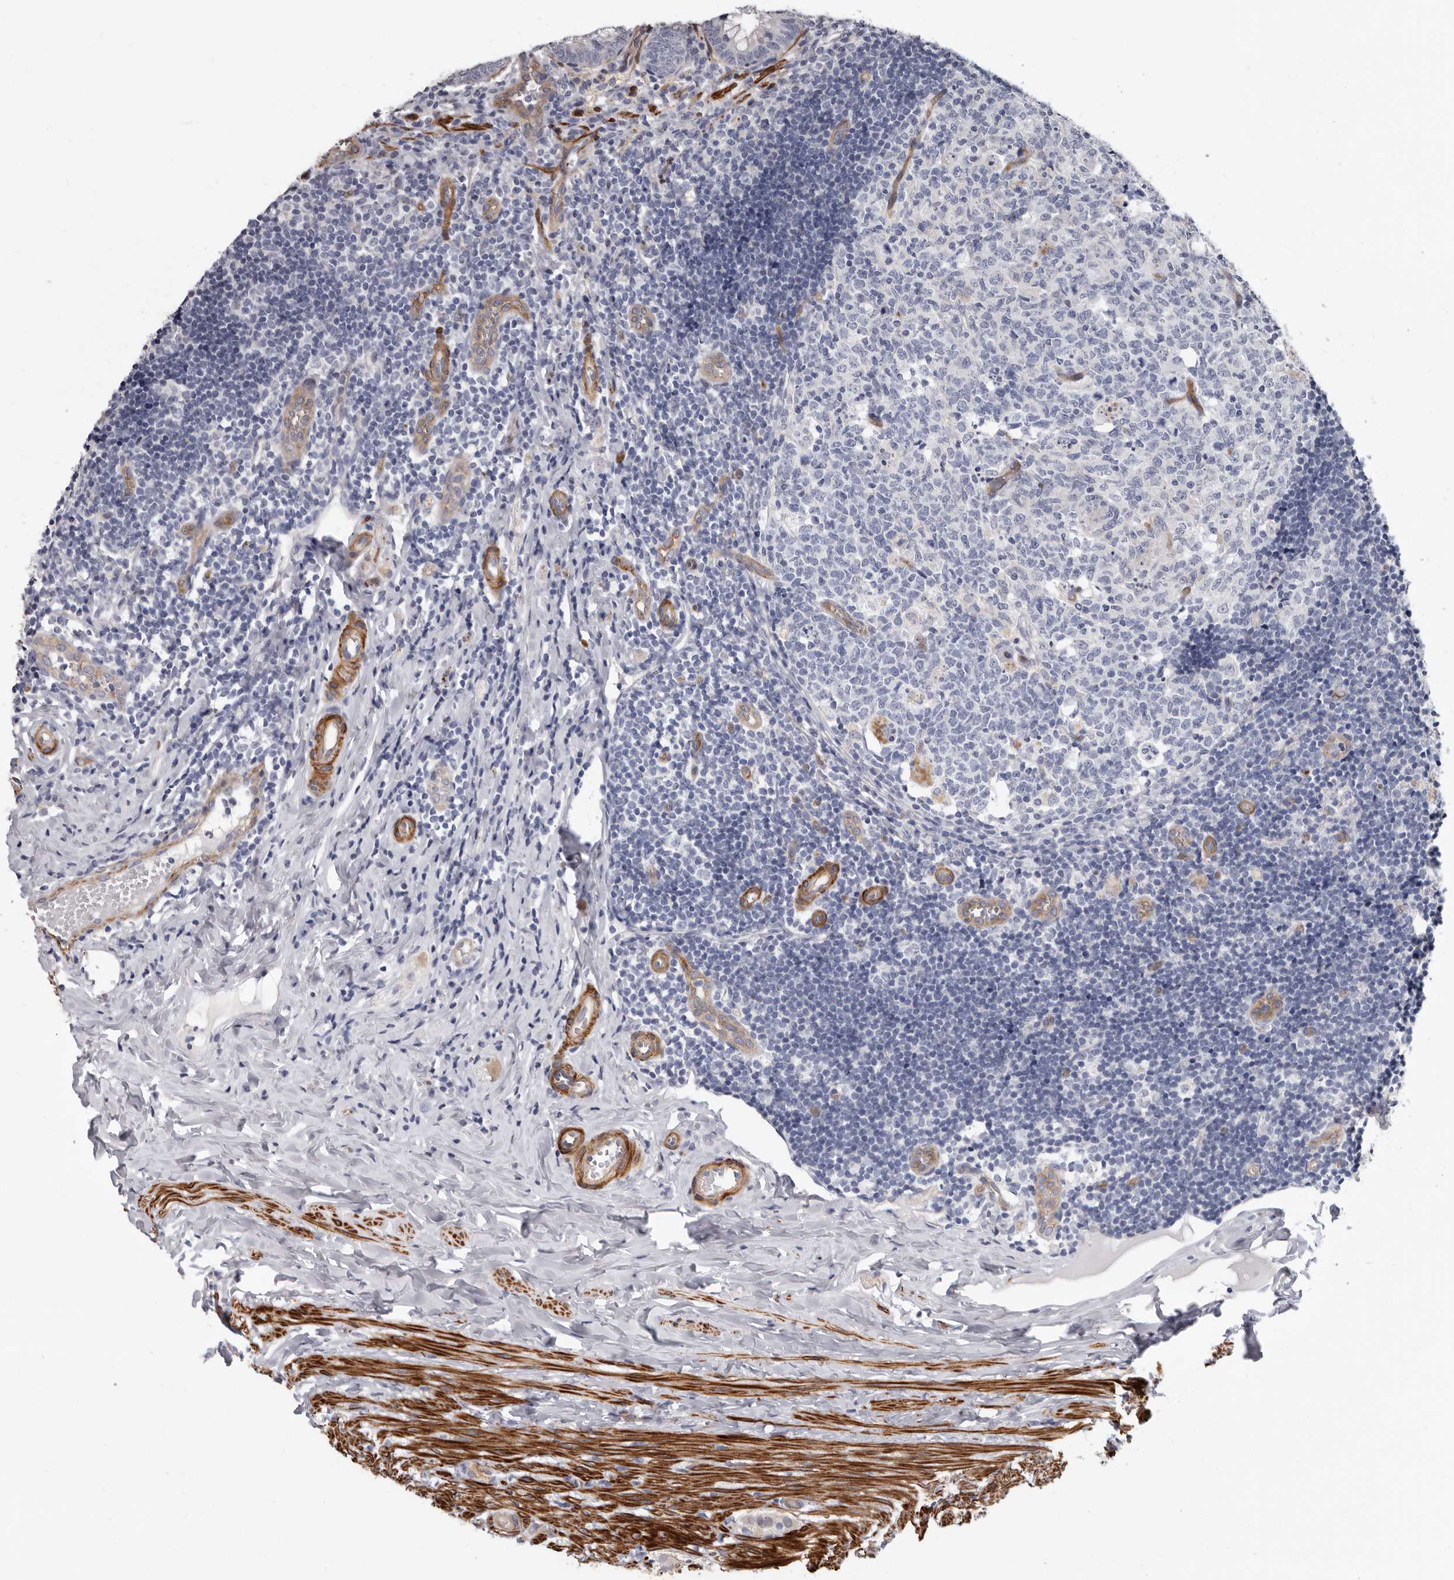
{"staining": {"intensity": "negative", "quantity": "none", "location": "none"}, "tissue": "appendix", "cell_type": "Glandular cells", "image_type": "normal", "snomed": [{"axis": "morphology", "description": "Normal tissue, NOS"}, {"axis": "topography", "description": "Appendix"}], "caption": "High power microscopy image of an IHC image of normal appendix, revealing no significant staining in glandular cells.", "gene": "ADGRL4", "patient": {"sex": "male", "age": 8}}